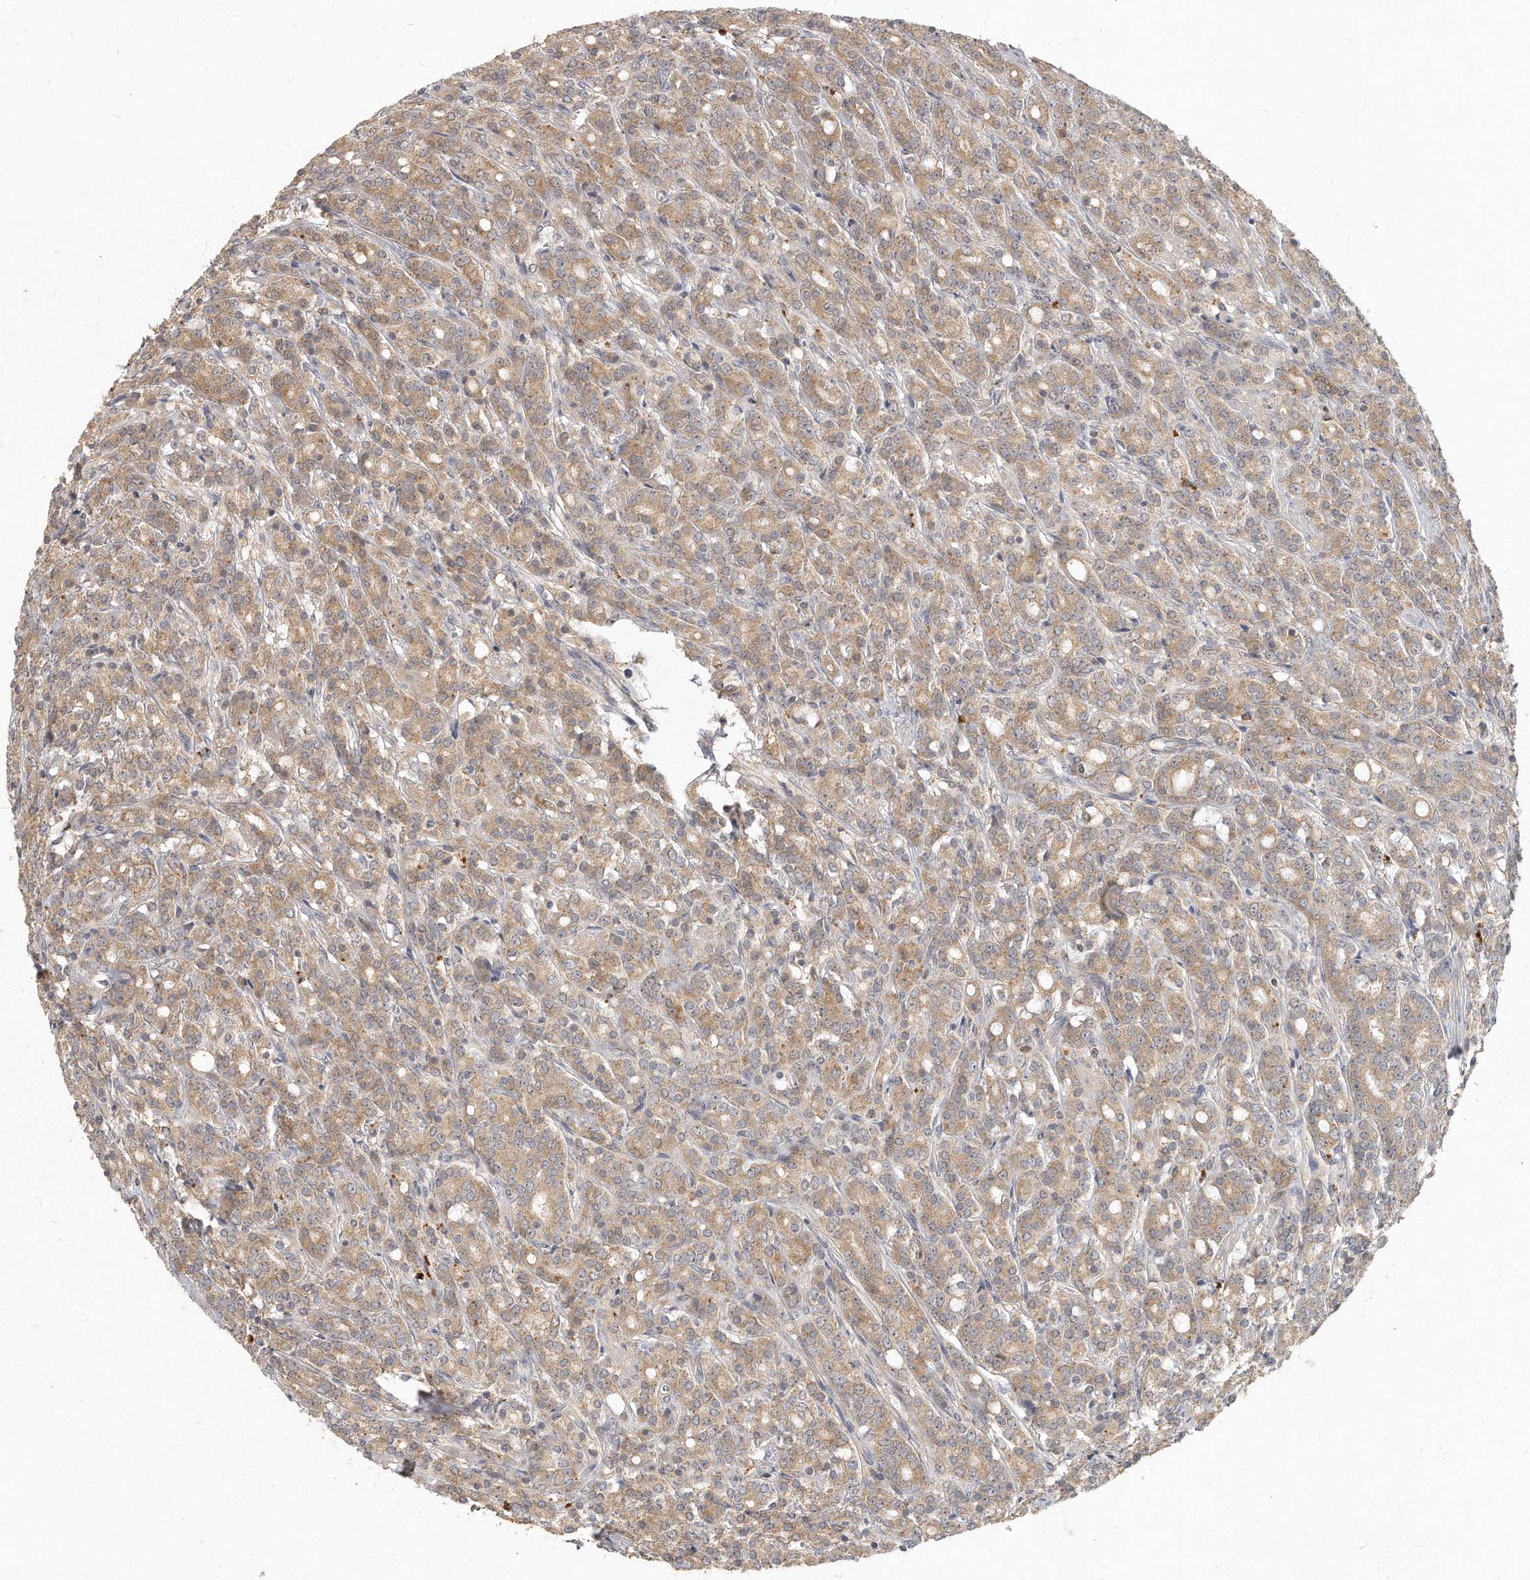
{"staining": {"intensity": "moderate", "quantity": ">75%", "location": "cytoplasmic/membranous"}, "tissue": "prostate cancer", "cell_type": "Tumor cells", "image_type": "cancer", "snomed": [{"axis": "morphology", "description": "Adenocarcinoma, High grade"}, {"axis": "topography", "description": "Prostate"}], "caption": "Human high-grade adenocarcinoma (prostate) stained with a protein marker reveals moderate staining in tumor cells.", "gene": "LGALS8", "patient": {"sex": "male", "age": 62}}